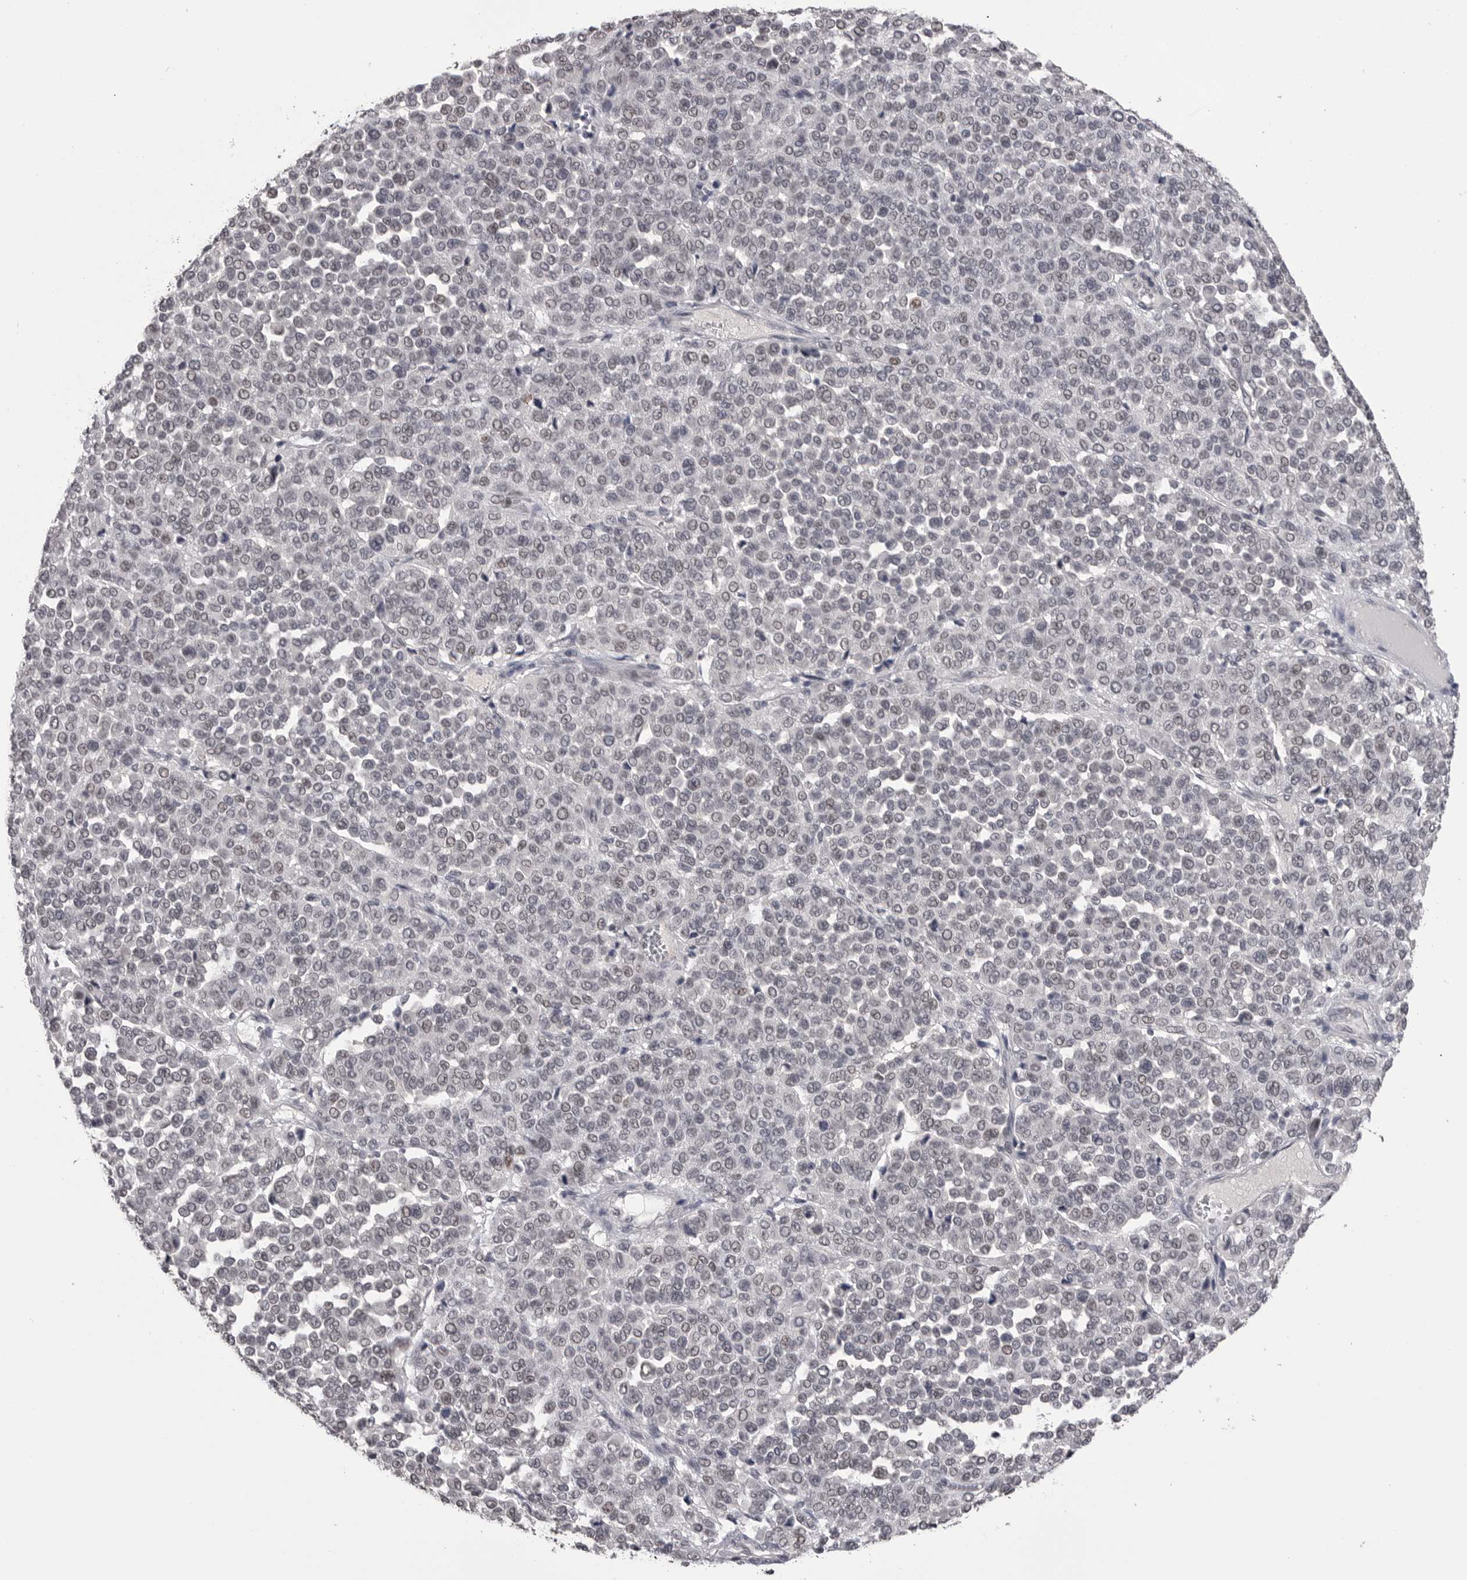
{"staining": {"intensity": "weak", "quantity": "<25%", "location": "nuclear"}, "tissue": "melanoma", "cell_type": "Tumor cells", "image_type": "cancer", "snomed": [{"axis": "morphology", "description": "Malignant melanoma, Metastatic site"}, {"axis": "topography", "description": "Pancreas"}], "caption": "Immunohistochemistry histopathology image of neoplastic tissue: human malignant melanoma (metastatic site) stained with DAB (3,3'-diaminobenzidine) displays no significant protein staining in tumor cells.", "gene": "DLG2", "patient": {"sex": "female", "age": 30}}